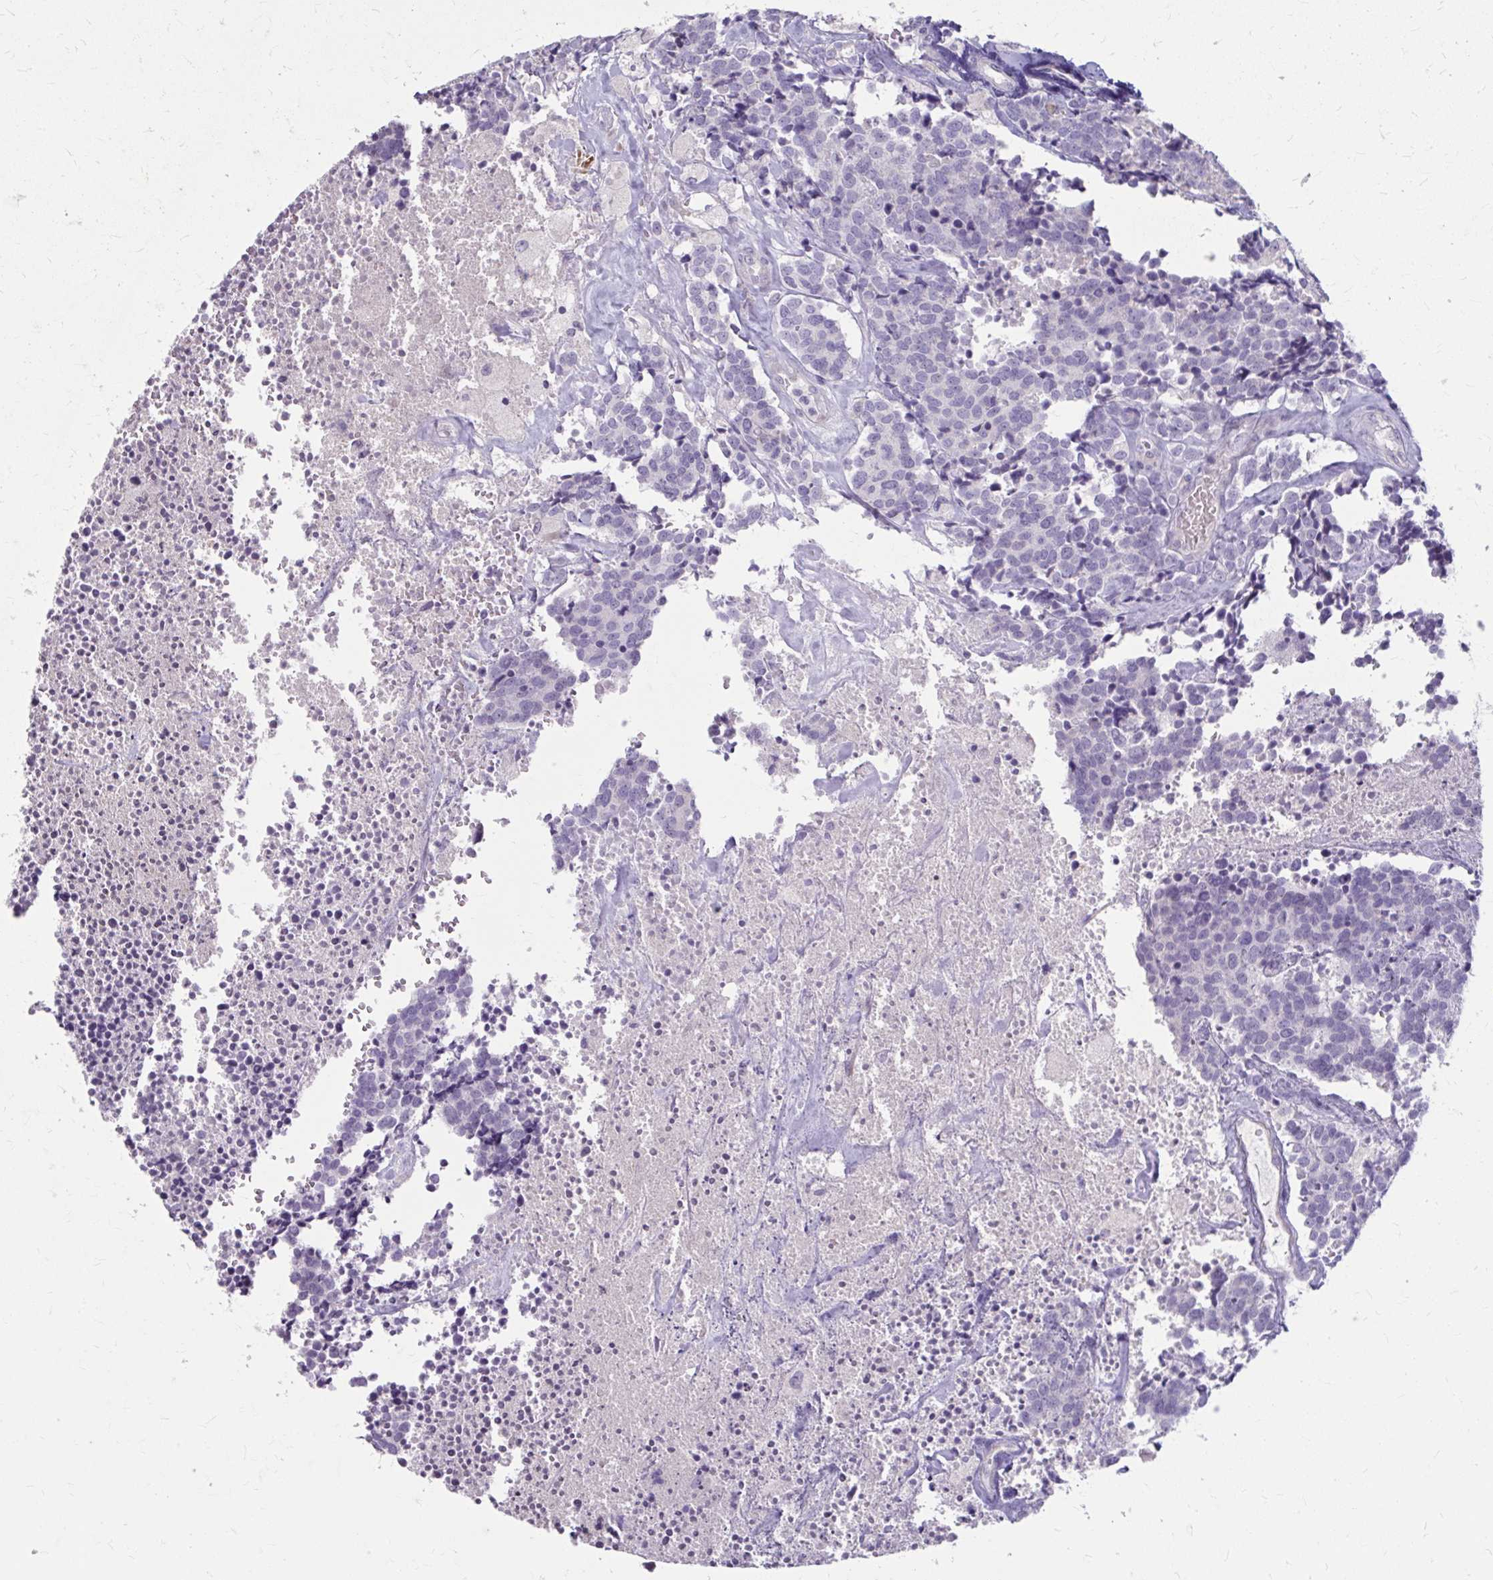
{"staining": {"intensity": "negative", "quantity": "none", "location": "none"}, "tissue": "carcinoid", "cell_type": "Tumor cells", "image_type": "cancer", "snomed": [{"axis": "morphology", "description": "Carcinoid, malignant, NOS"}, {"axis": "topography", "description": "Skin"}], "caption": "This is a image of immunohistochemistry (IHC) staining of carcinoid, which shows no positivity in tumor cells.", "gene": "MSMO1", "patient": {"sex": "female", "age": 79}}